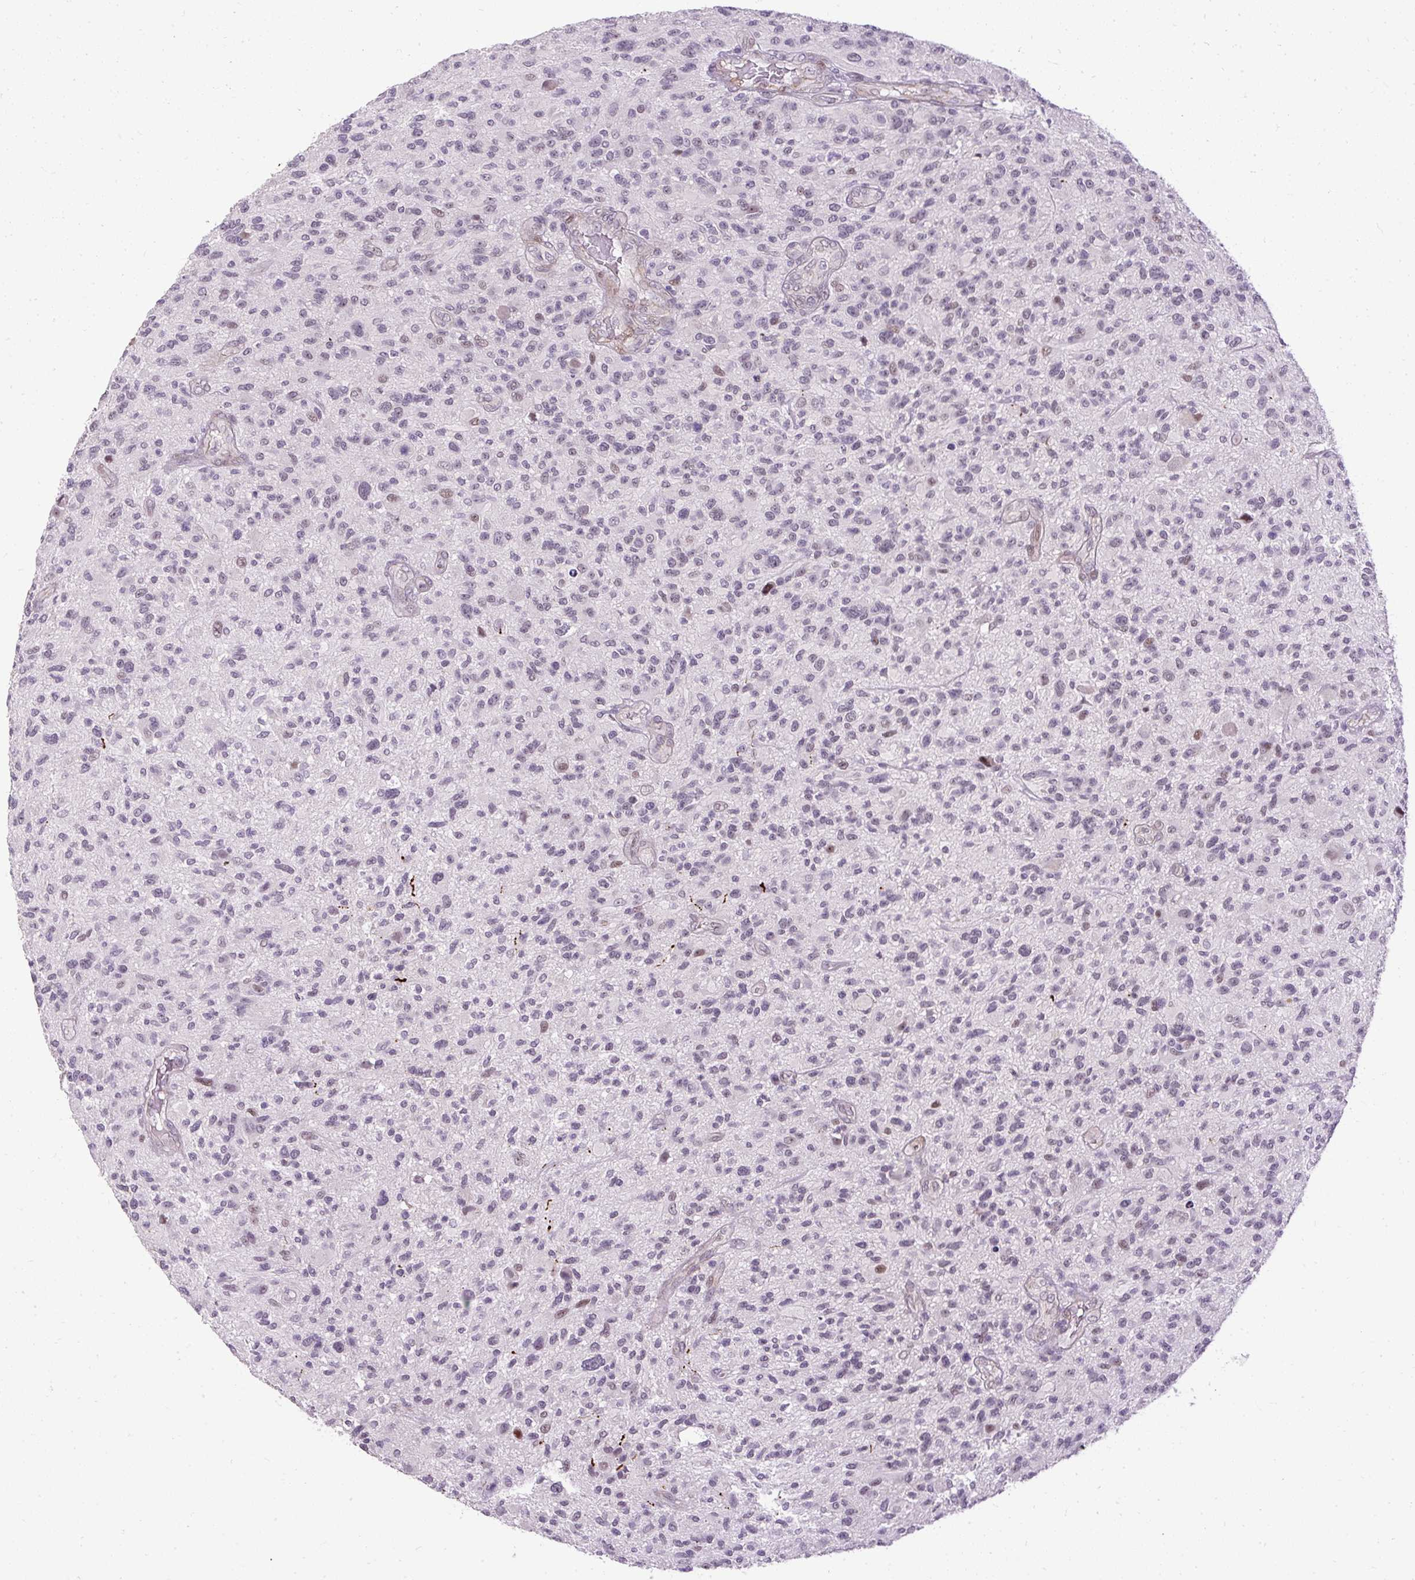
{"staining": {"intensity": "moderate", "quantity": "<25%", "location": "nuclear"}, "tissue": "glioma", "cell_type": "Tumor cells", "image_type": "cancer", "snomed": [{"axis": "morphology", "description": "Glioma, malignant, High grade"}, {"axis": "topography", "description": "Brain"}], "caption": "A photomicrograph showing moderate nuclear positivity in approximately <25% of tumor cells in malignant glioma (high-grade), as visualized by brown immunohistochemical staining.", "gene": "ARHGEF18", "patient": {"sex": "male", "age": 47}}